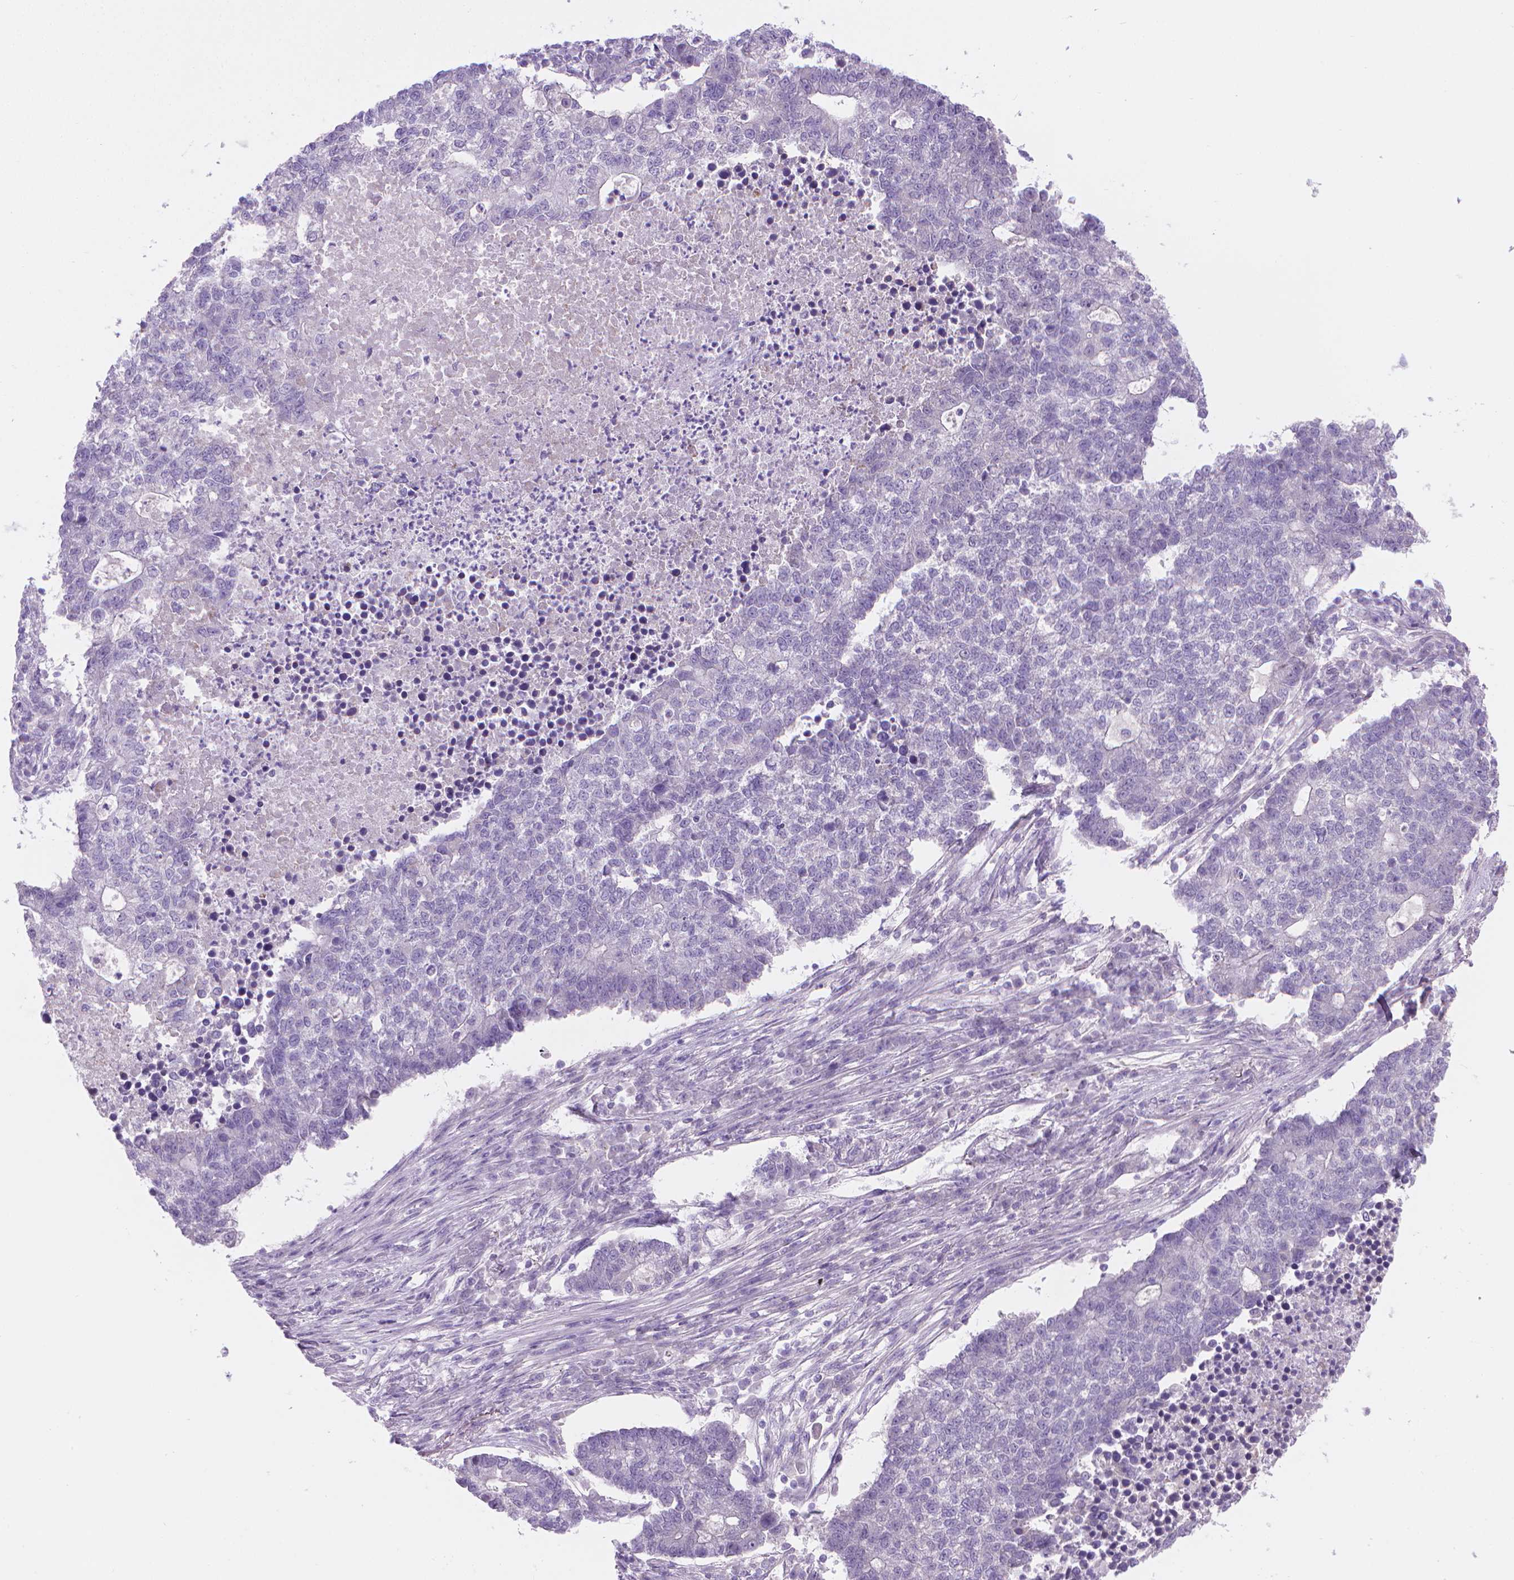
{"staining": {"intensity": "negative", "quantity": "none", "location": "none"}, "tissue": "lung cancer", "cell_type": "Tumor cells", "image_type": "cancer", "snomed": [{"axis": "morphology", "description": "Adenocarcinoma, NOS"}, {"axis": "topography", "description": "Lung"}], "caption": "This is an IHC micrograph of lung cancer. There is no positivity in tumor cells.", "gene": "GSDMA", "patient": {"sex": "male", "age": 57}}